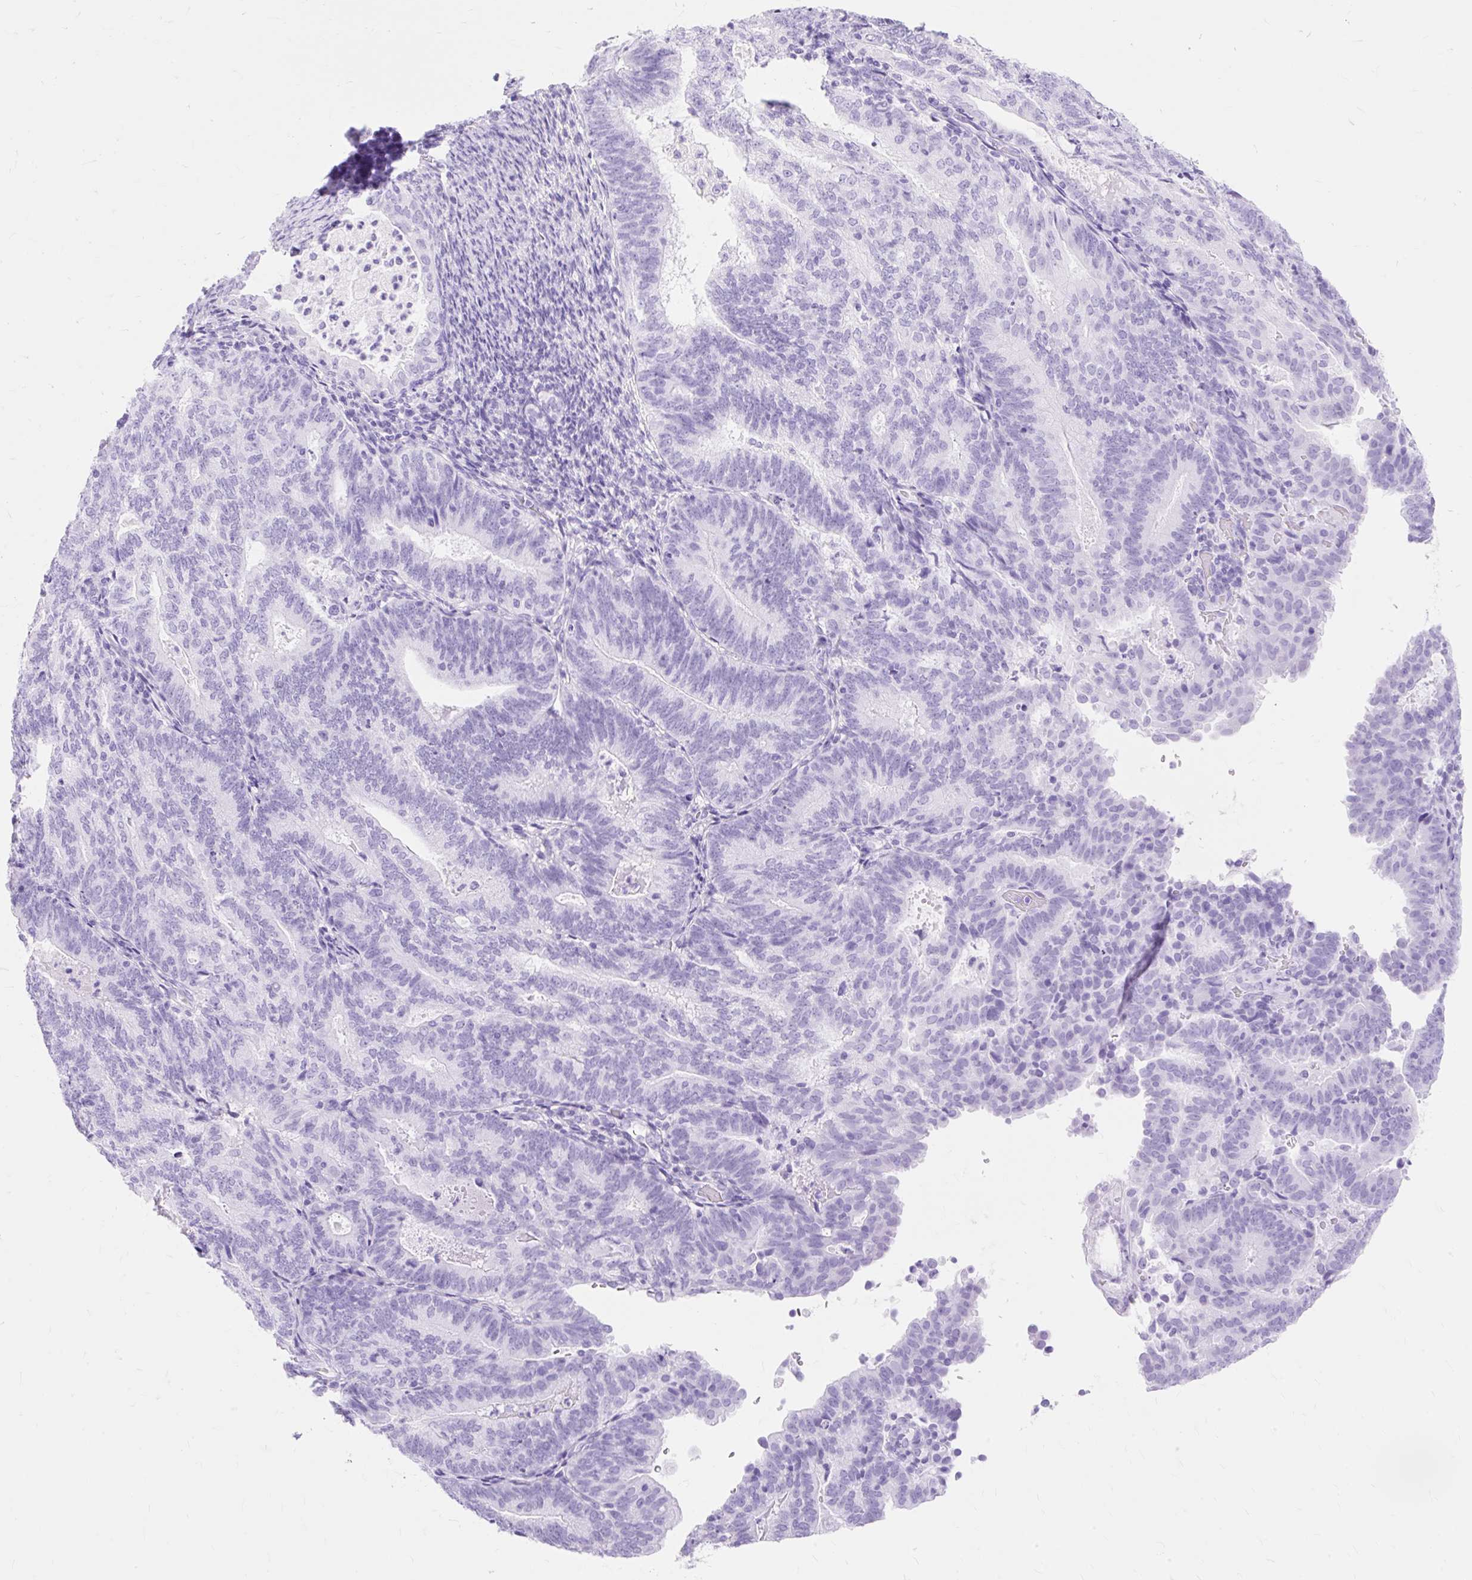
{"staining": {"intensity": "negative", "quantity": "none", "location": "none"}, "tissue": "endometrial cancer", "cell_type": "Tumor cells", "image_type": "cancer", "snomed": [{"axis": "morphology", "description": "Adenocarcinoma, NOS"}, {"axis": "topography", "description": "Endometrium"}], "caption": "A photomicrograph of human endometrial adenocarcinoma is negative for staining in tumor cells. Nuclei are stained in blue.", "gene": "MBP", "patient": {"sex": "female", "age": 70}}